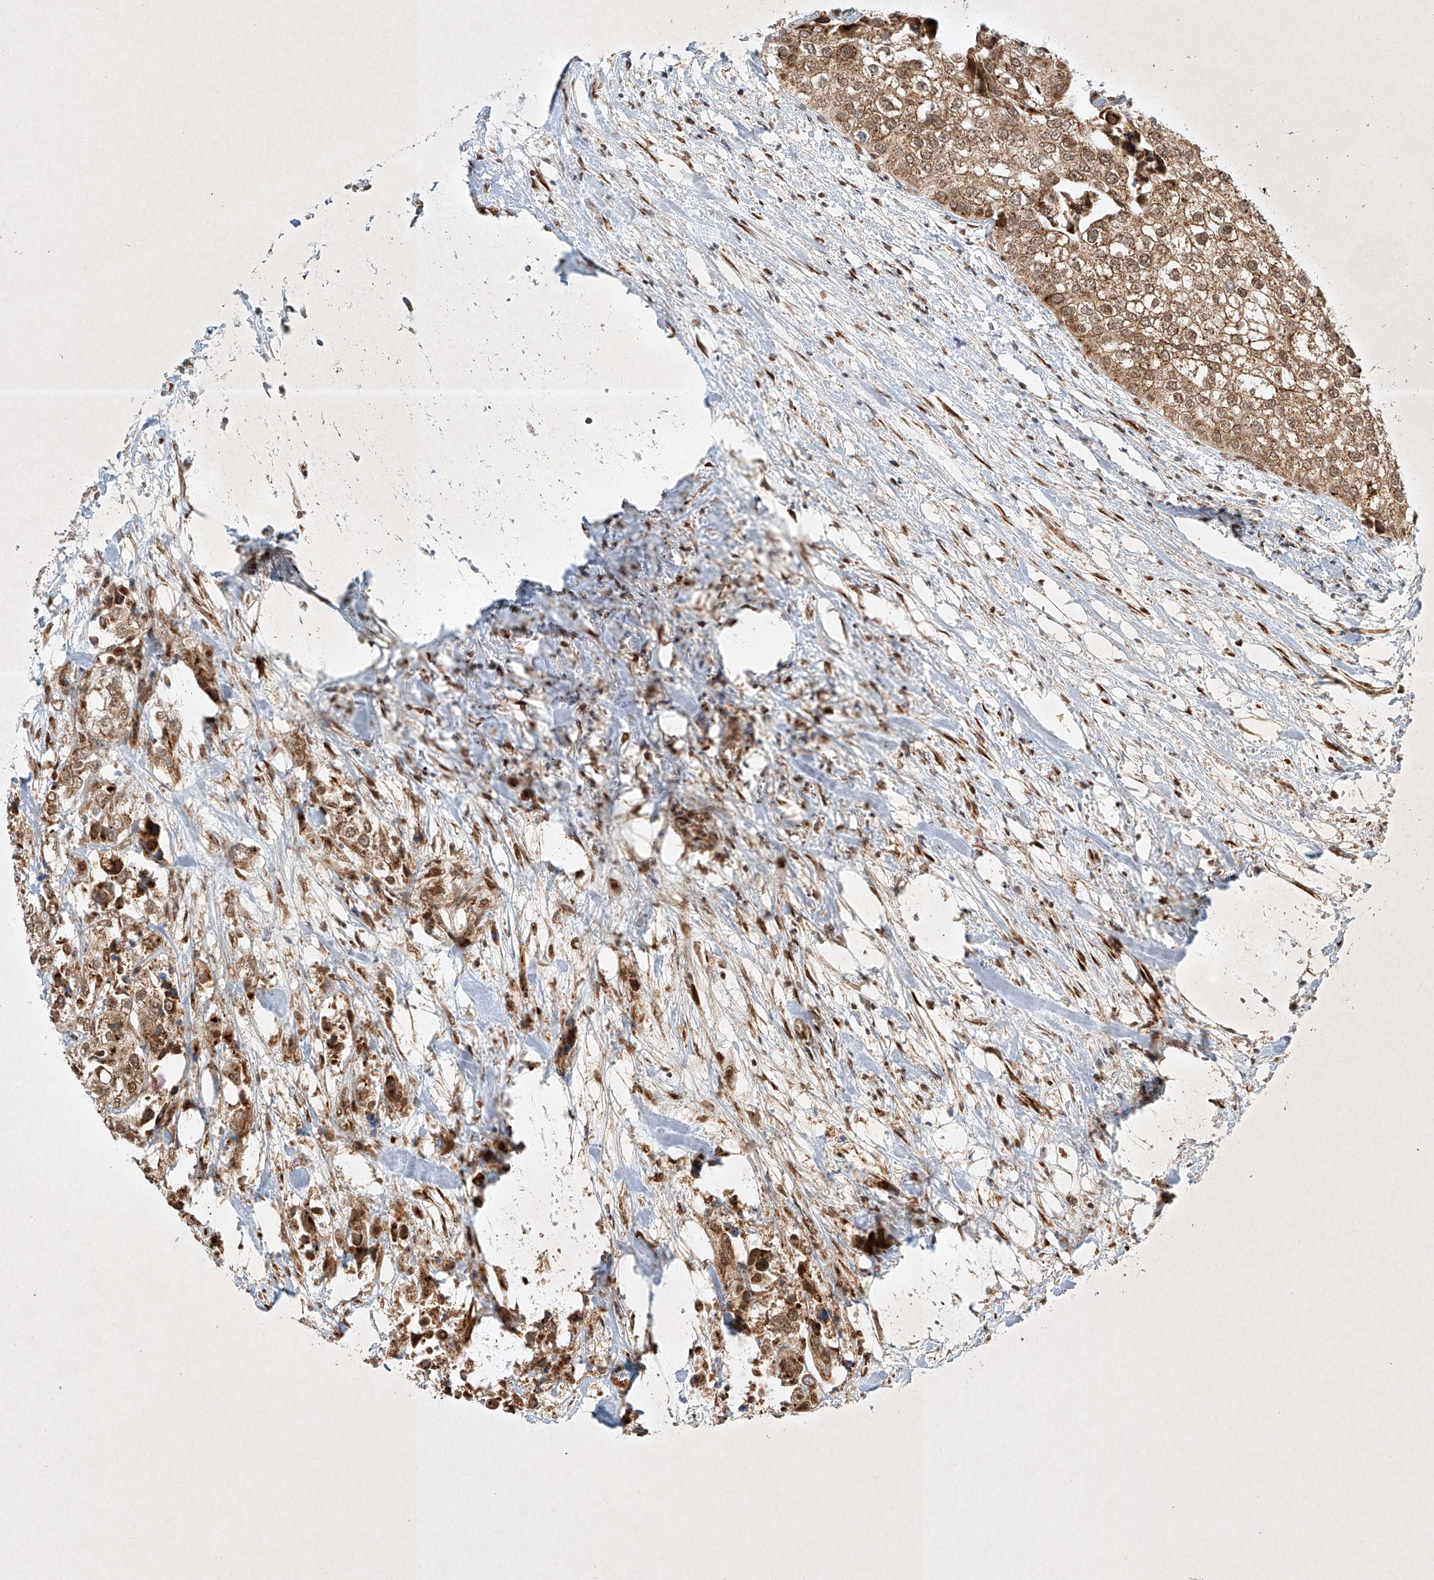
{"staining": {"intensity": "moderate", "quantity": ">75%", "location": "cytoplasmic/membranous,nuclear"}, "tissue": "urothelial cancer", "cell_type": "Tumor cells", "image_type": "cancer", "snomed": [{"axis": "morphology", "description": "Urothelial carcinoma, High grade"}, {"axis": "topography", "description": "Urinary bladder"}], "caption": "High-grade urothelial carcinoma was stained to show a protein in brown. There is medium levels of moderate cytoplasmic/membranous and nuclear staining in about >75% of tumor cells.", "gene": "EPG5", "patient": {"sex": "male", "age": 64}}